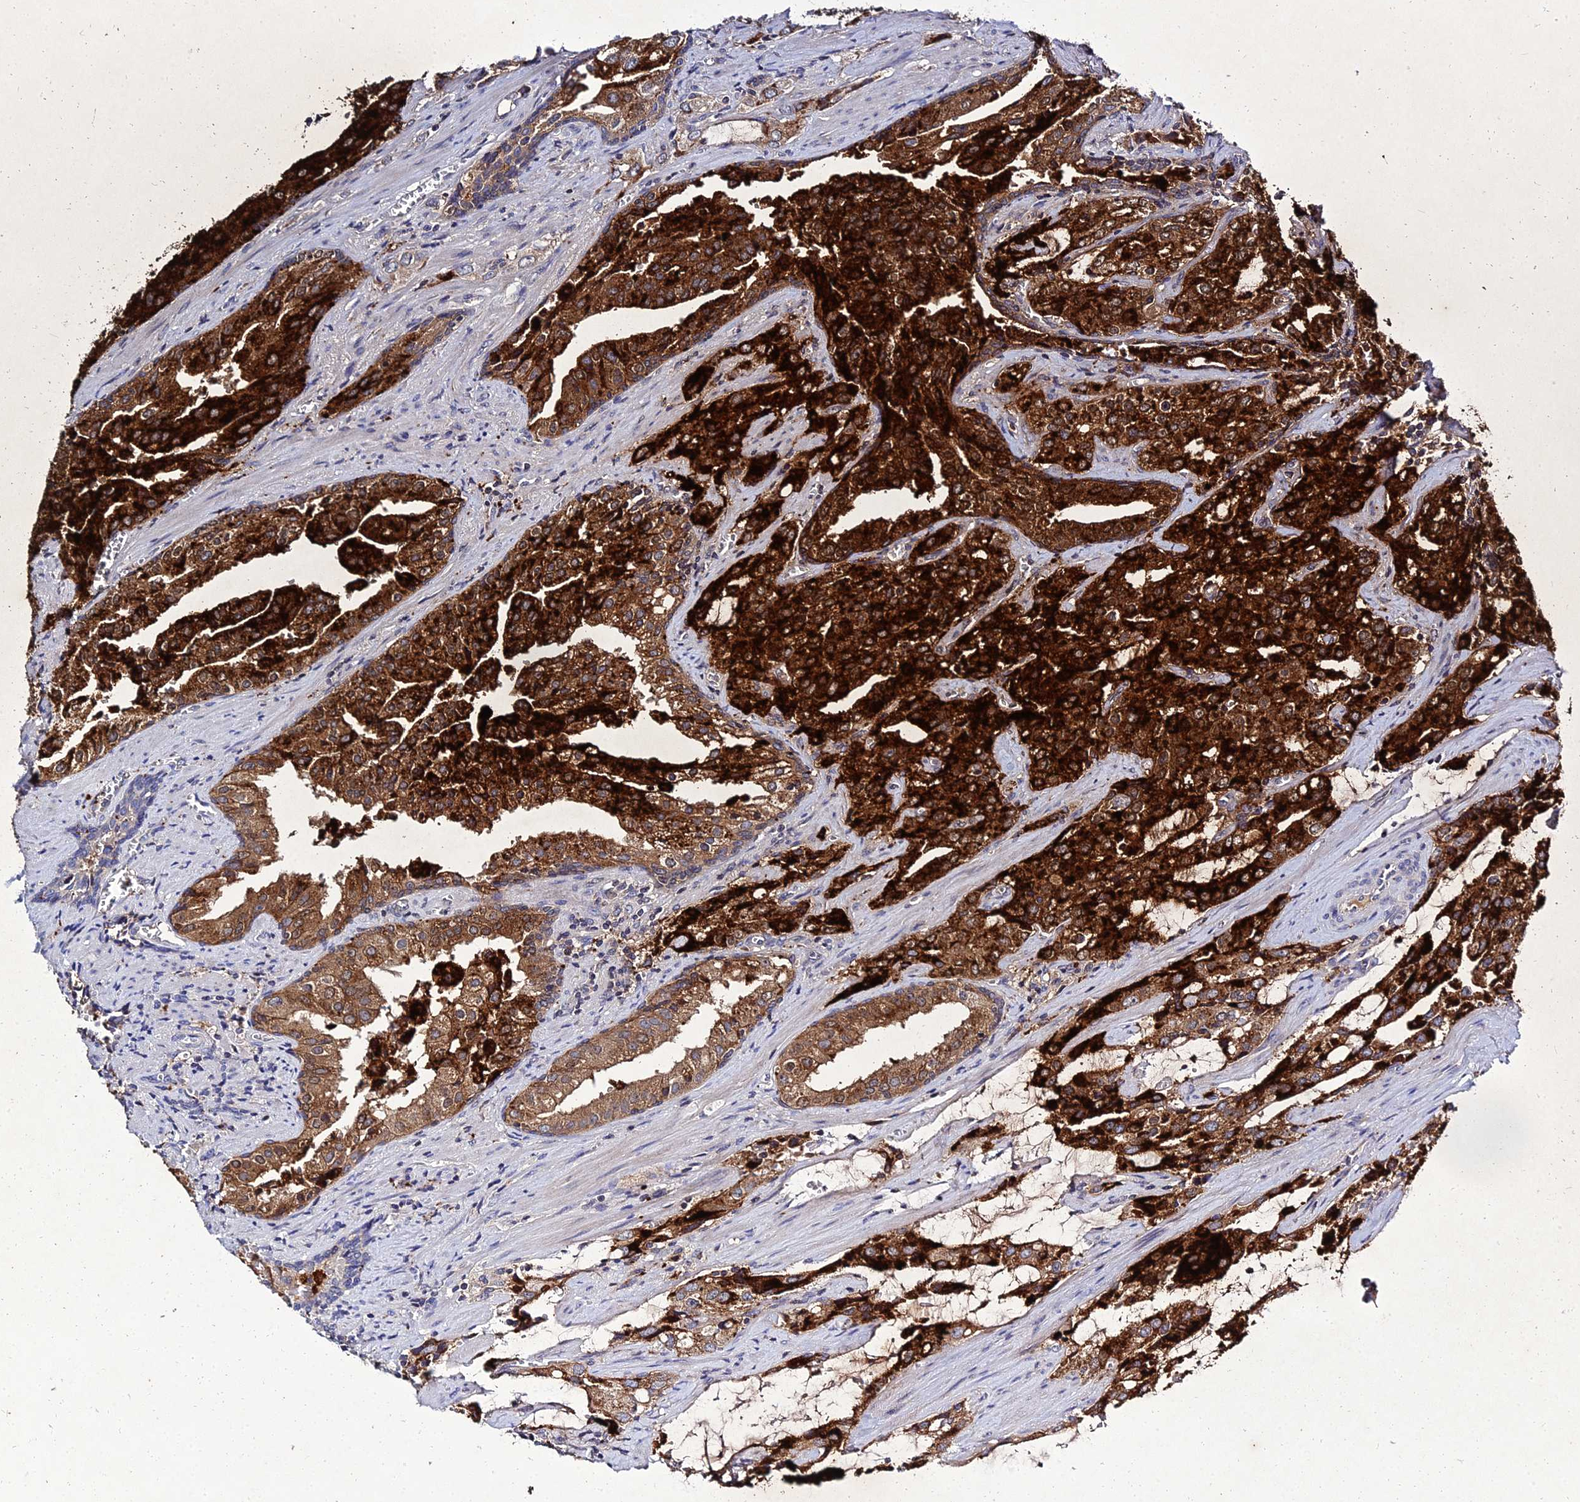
{"staining": {"intensity": "strong", "quantity": ">75%", "location": "cytoplasmic/membranous"}, "tissue": "prostate cancer", "cell_type": "Tumor cells", "image_type": "cancer", "snomed": [{"axis": "morphology", "description": "Adenocarcinoma, High grade"}, {"axis": "topography", "description": "Prostate"}], "caption": "Protein staining exhibits strong cytoplasmic/membranous positivity in approximately >75% of tumor cells in prostate cancer (adenocarcinoma (high-grade)). The staining was performed using DAB (3,3'-diaminobenzidine) to visualize the protein expression in brown, while the nuclei were stained in blue with hematoxylin (Magnification: 20x).", "gene": "NPY", "patient": {"sex": "male", "age": 68}}